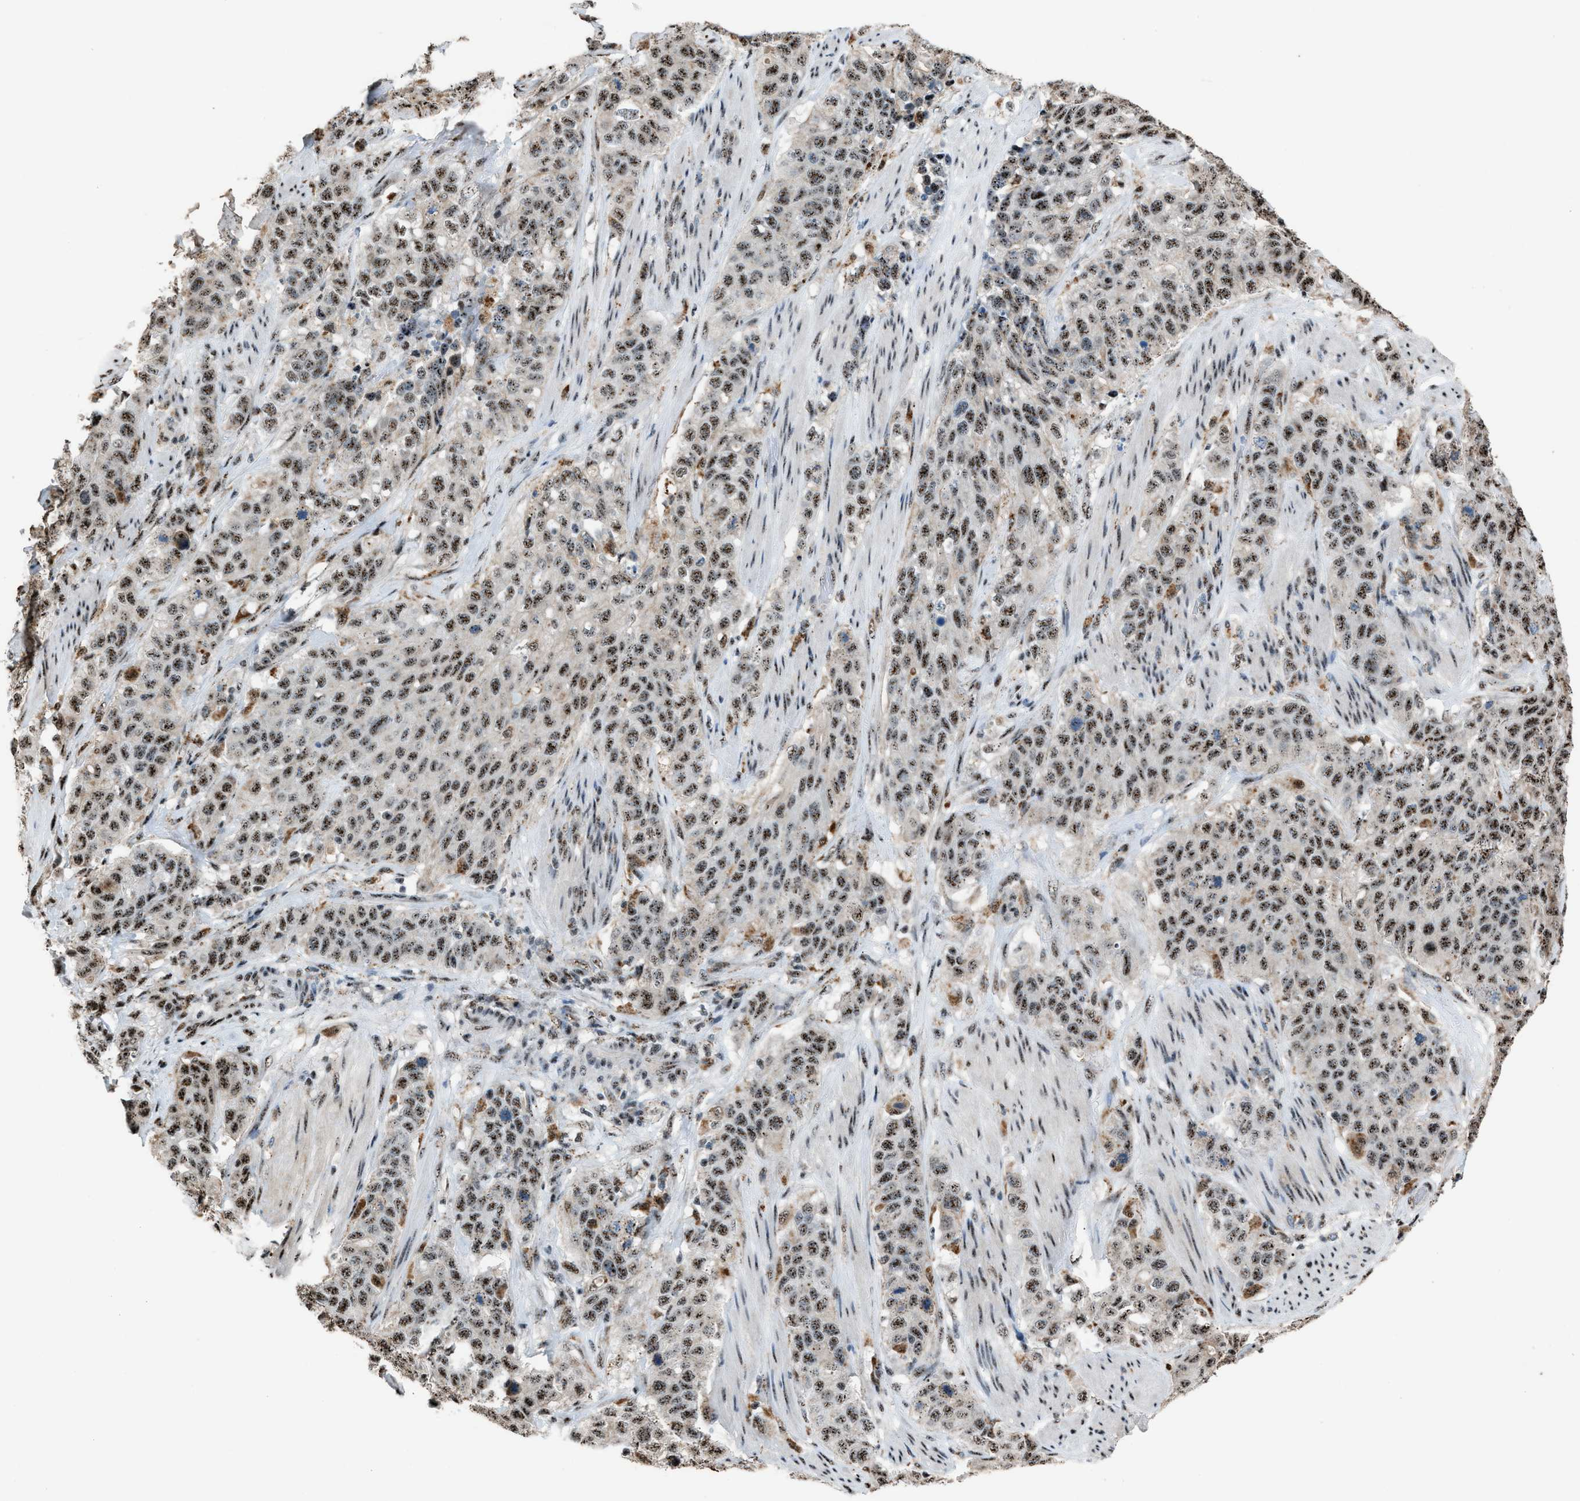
{"staining": {"intensity": "moderate", "quantity": ">75%", "location": "nuclear"}, "tissue": "stomach cancer", "cell_type": "Tumor cells", "image_type": "cancer", "snomed": [{"axis": "morphology", "description": "Adenocarcinoma, NOS"}, {"axis": "topography", "description": "Stomach"}], "caption": "Stomach cancer (adenocarcinoma) stained with DAB IHC shows medium levels of moderate nuclear positivity in about >75% of tumor cells. (brown staining indicates protein expression, while blue staining denotes nuclei).", "gene": "CENPP", "patient": {"sex": "male", "age": 48}}